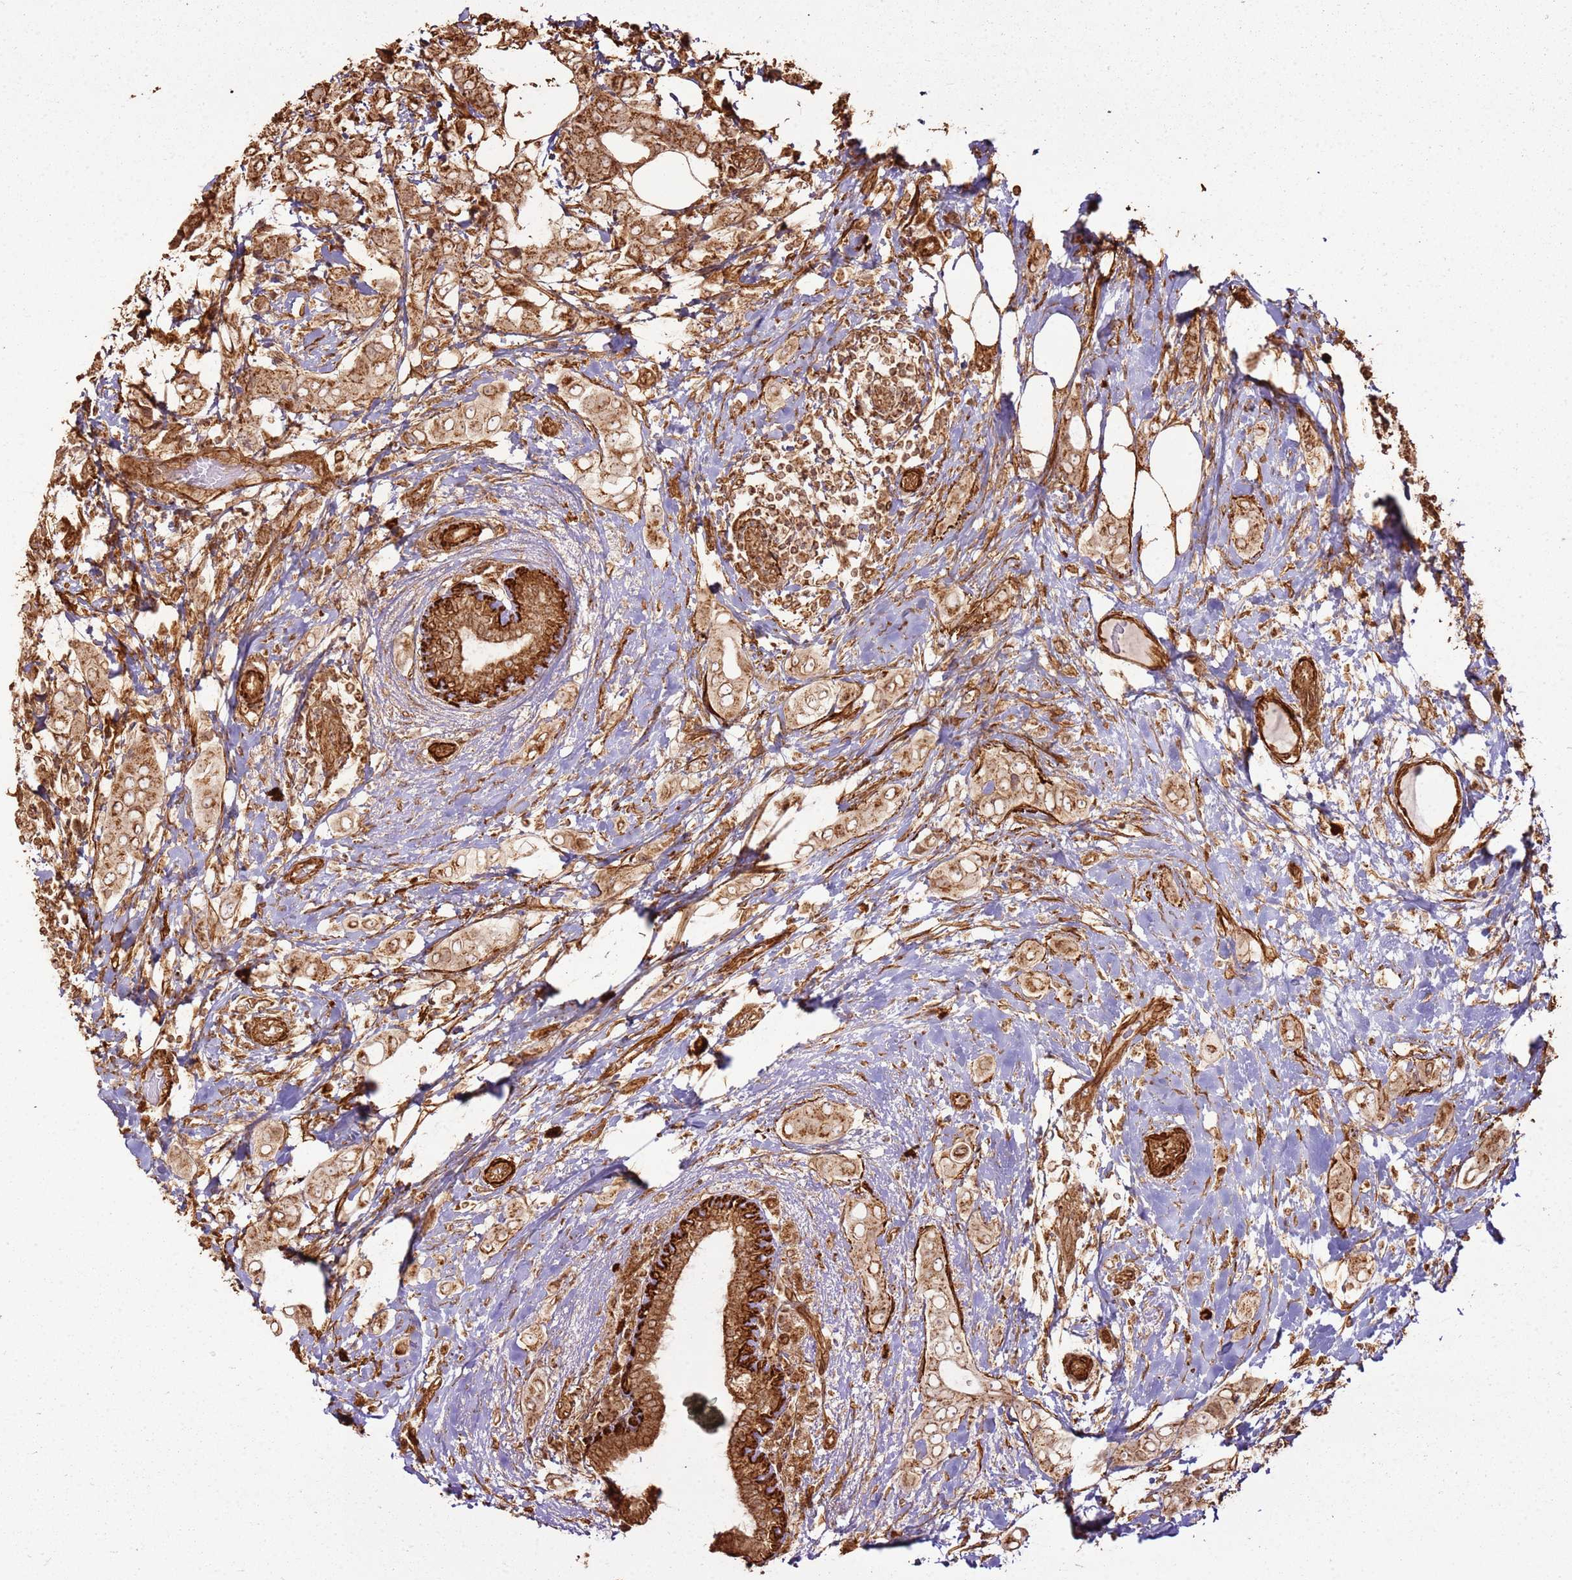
{"staining": {"intensity": "moderate", "quantity": ">75%", "location": "cytoplasmic/membranous"}, "tissue": "breast cancer", "cell_type": "Tumor cells", "image_type": "cancer", "snomed": [{"axis": "morphology", "description": "Lobular carcinoma"}, {"axis": "topography", "description": "Breast"}], "caption": "Immunohistochemical staining of breast lobular carcinoma exhibits moderate cytoplasmic/membranous protein expression in approximately >75% of tumor cells.", "gene": "DDX59", "patient": {"sex": "female", "age": 51}}